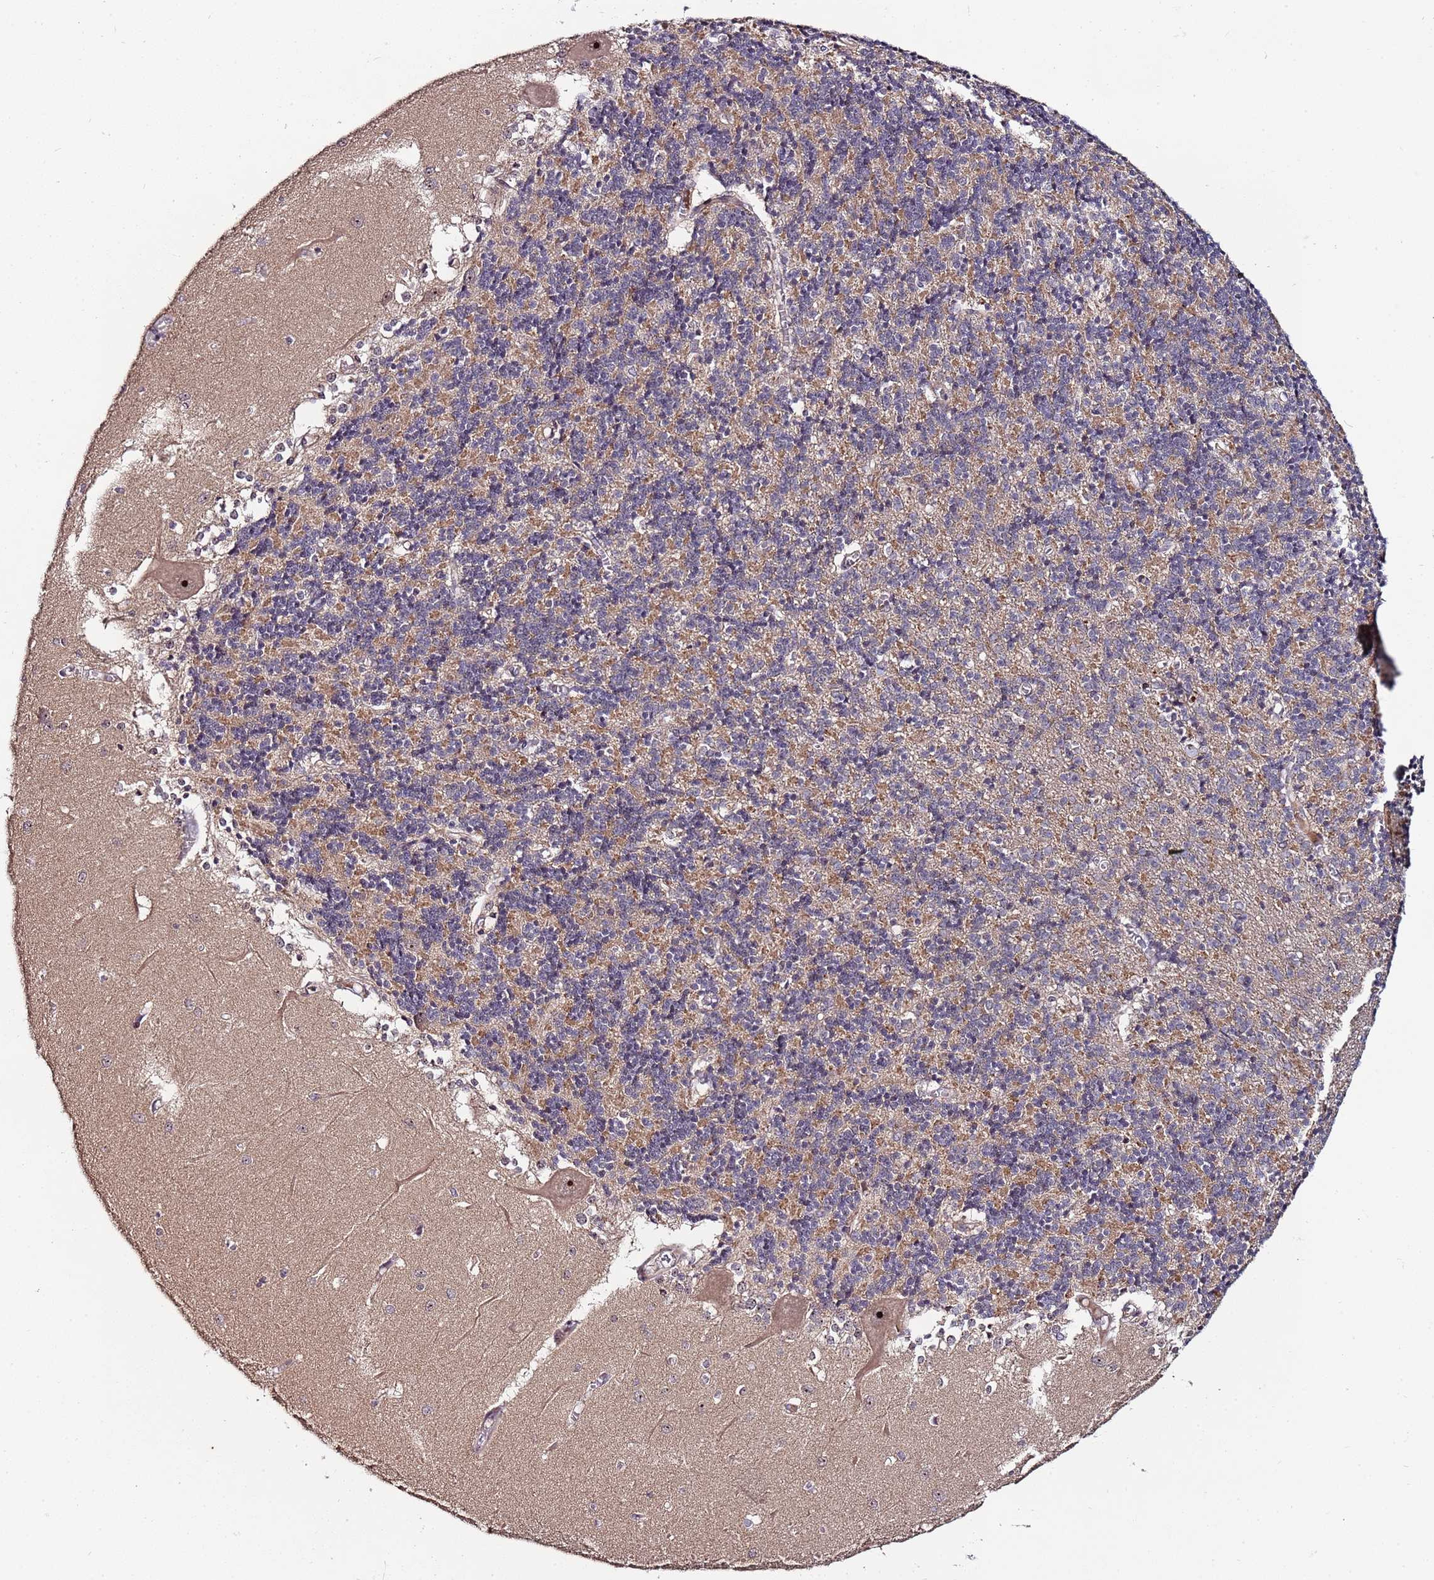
{"staining": {"intensity": "weak", "quantity": "25%-75%", "location": "cytoplasmic/membranous"}, "tissue": "cerebellum", "cell_type": "Cells in granular layer", "image_type": "normal", "snomed": [{"axis": "morphology", "description": "Normal tissue, NOS"}, {"axis": "topography", "description": "Cerebellum"}], "caption": "Cerebellum stained with DAB (3,3'-diaminobenzidine) immunohistochemistry shows low levels of weak cytoplasmic/membranous staining in approximately 25%-75% of cells in granular layer. Immunohistochemistry (ihc) stains the protein in brown and the nuclei are stained blue.", "gene": "KRI1", "patient": {"sex": "male", "age": 37}}